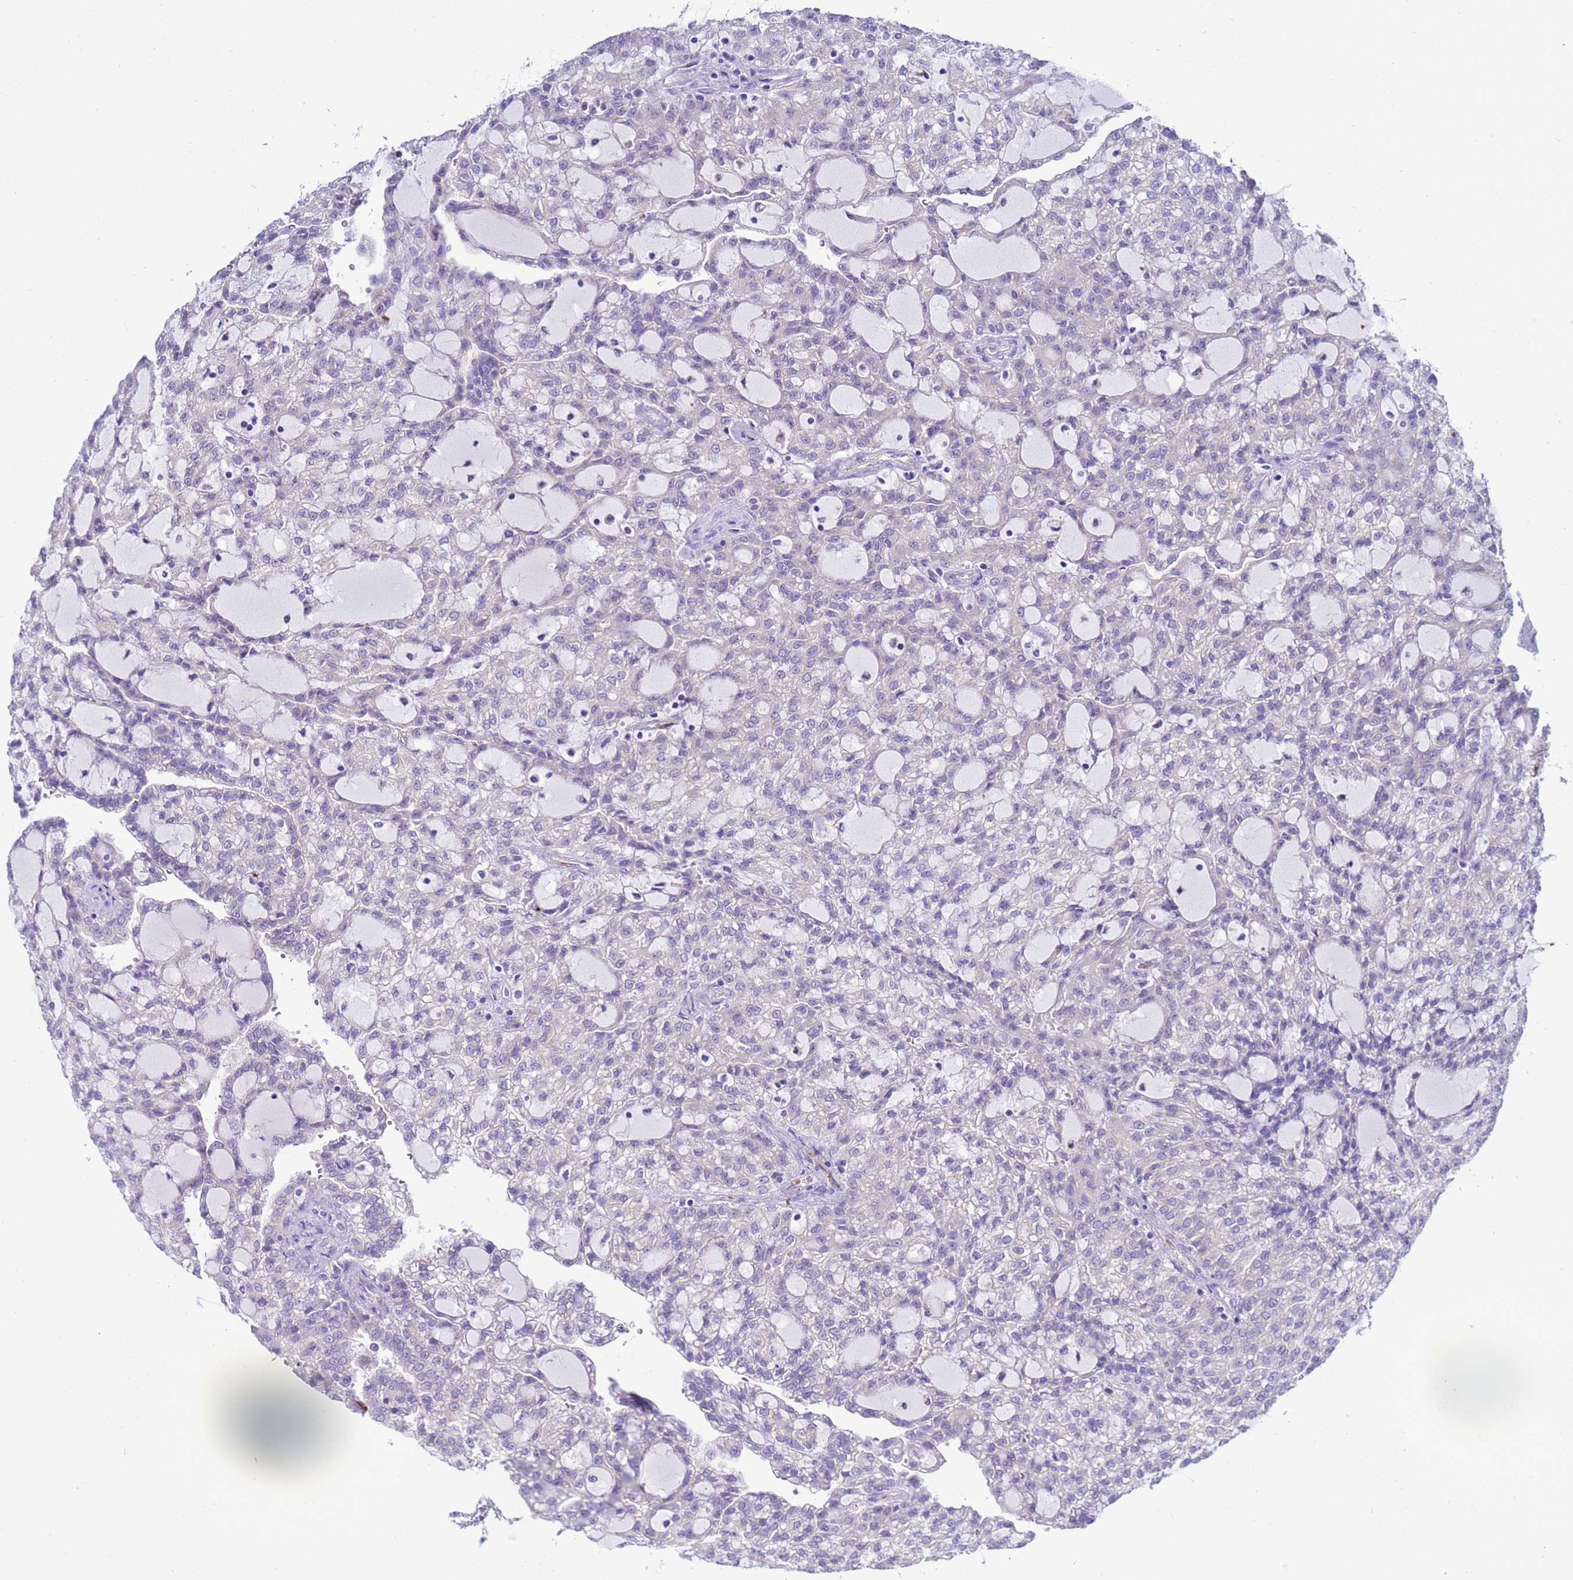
{"staining": {"intensity": "negative", "quantity": "none", "location": "none"}, "tissue": "renal cancer", "cell_type": "Tumor cells", "image_type": "cancer", "snomed": [{"axis": "morphology", "description": "Adenocarcinoma, NOS"}, {"axis": "topography", "description": "Kidney"}], "caption": "DAB (3,3'-diaminobenzidine) immunohistochemical staining of human renal adenocarcinoma exhibits no significant staining in tumor cells.", "gene": "ANAPC1", "patient": {"sex": "male", "age": 63}}